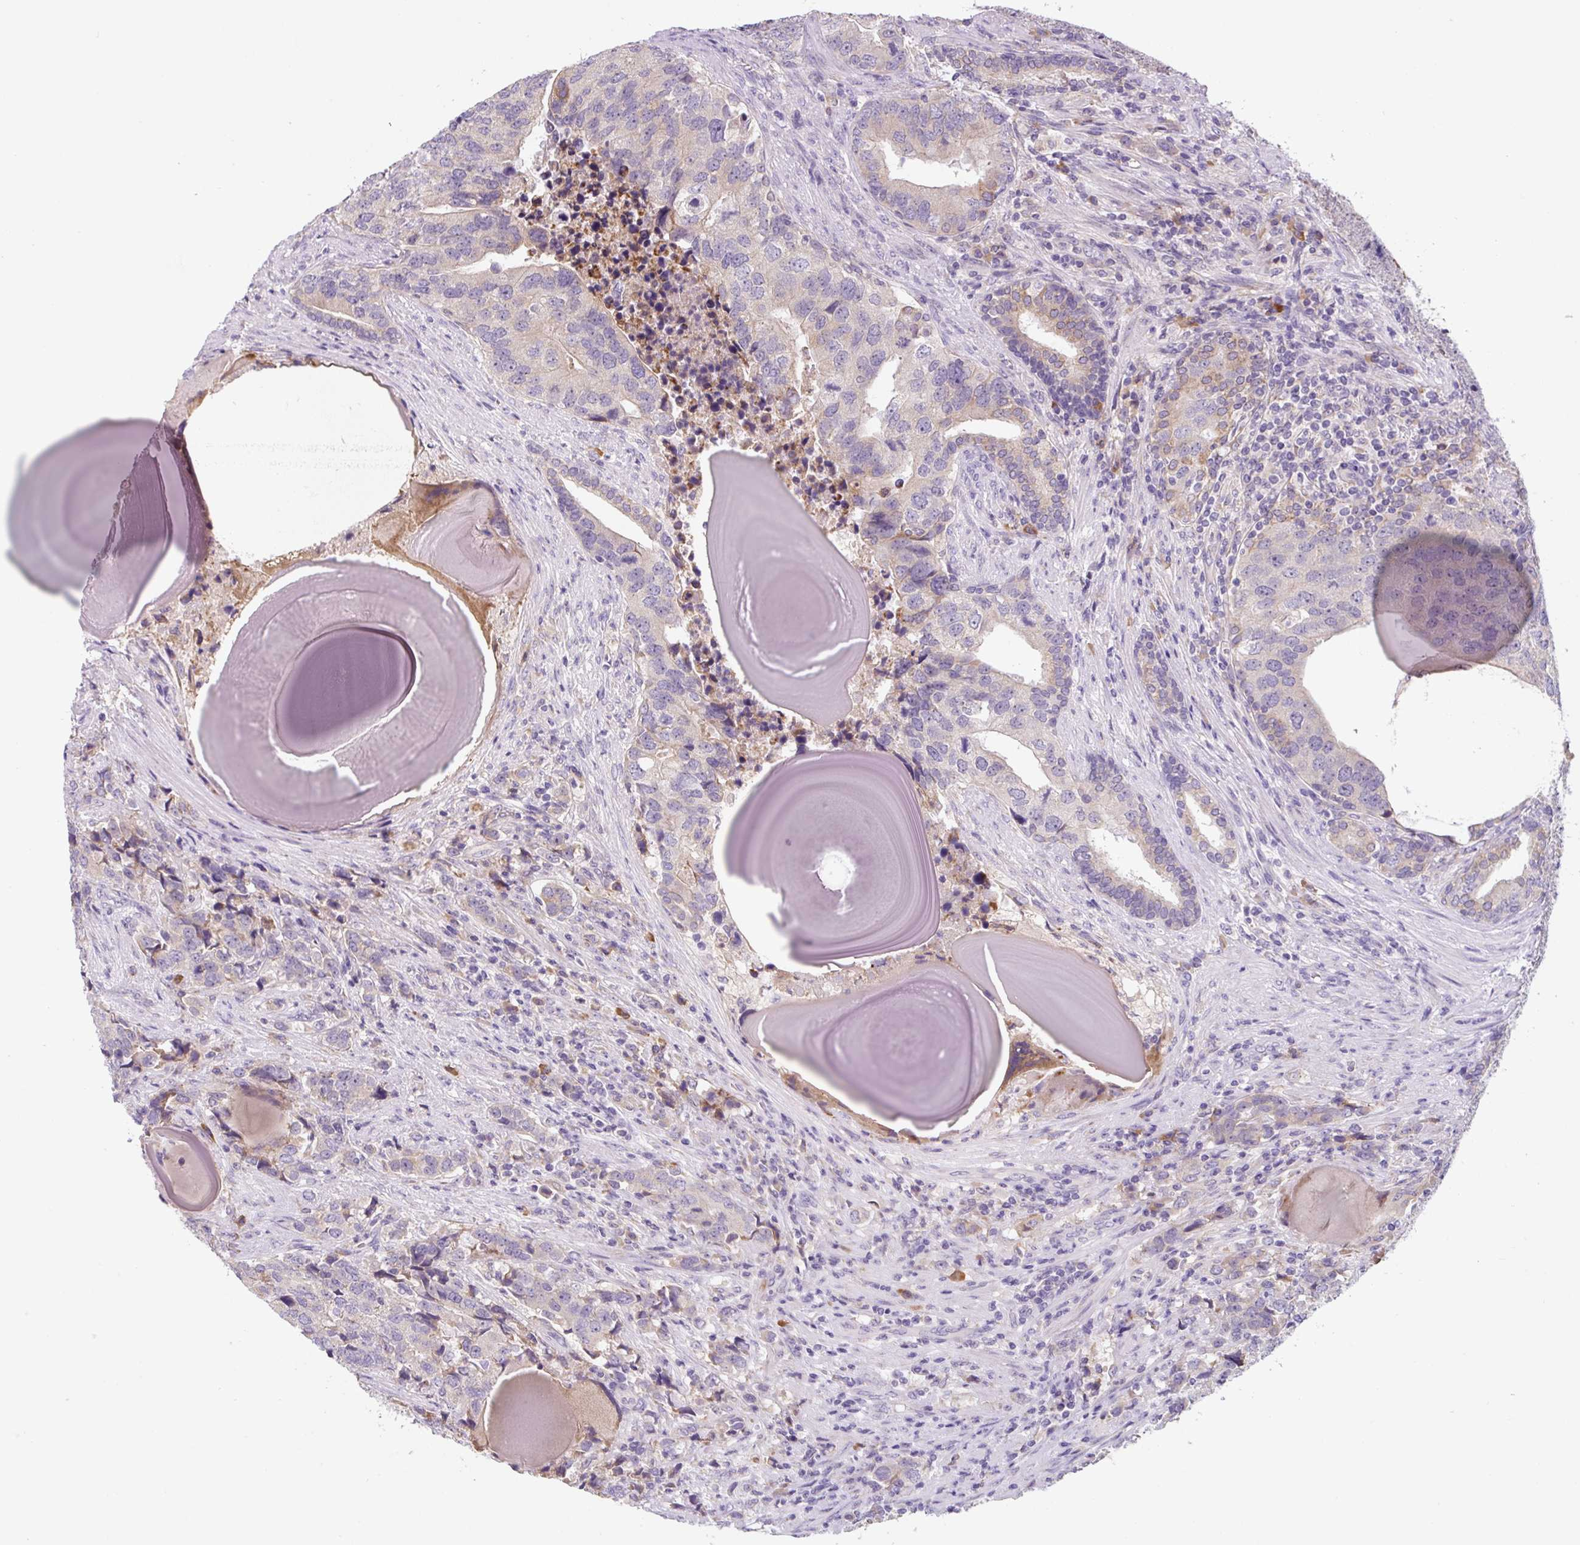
{"staining": {"intensity": "negative", "quantity": "none", "location": "none"}, "tissue": "prostate cancer", "cell_type": "Tumor cells", "image_type": "cancer", "snomed": [{"axis": "morphology", "description": "Adenocarcinoma, High grade"}, {"axis": "topography", "description": "Prostate"}], "caption": "A histopathology image of prostate cancer stained for a protein exhibits no brown staining in tumor cells.", "gene": "FZD5", "patient": {"sex": "male", "age": 68}}